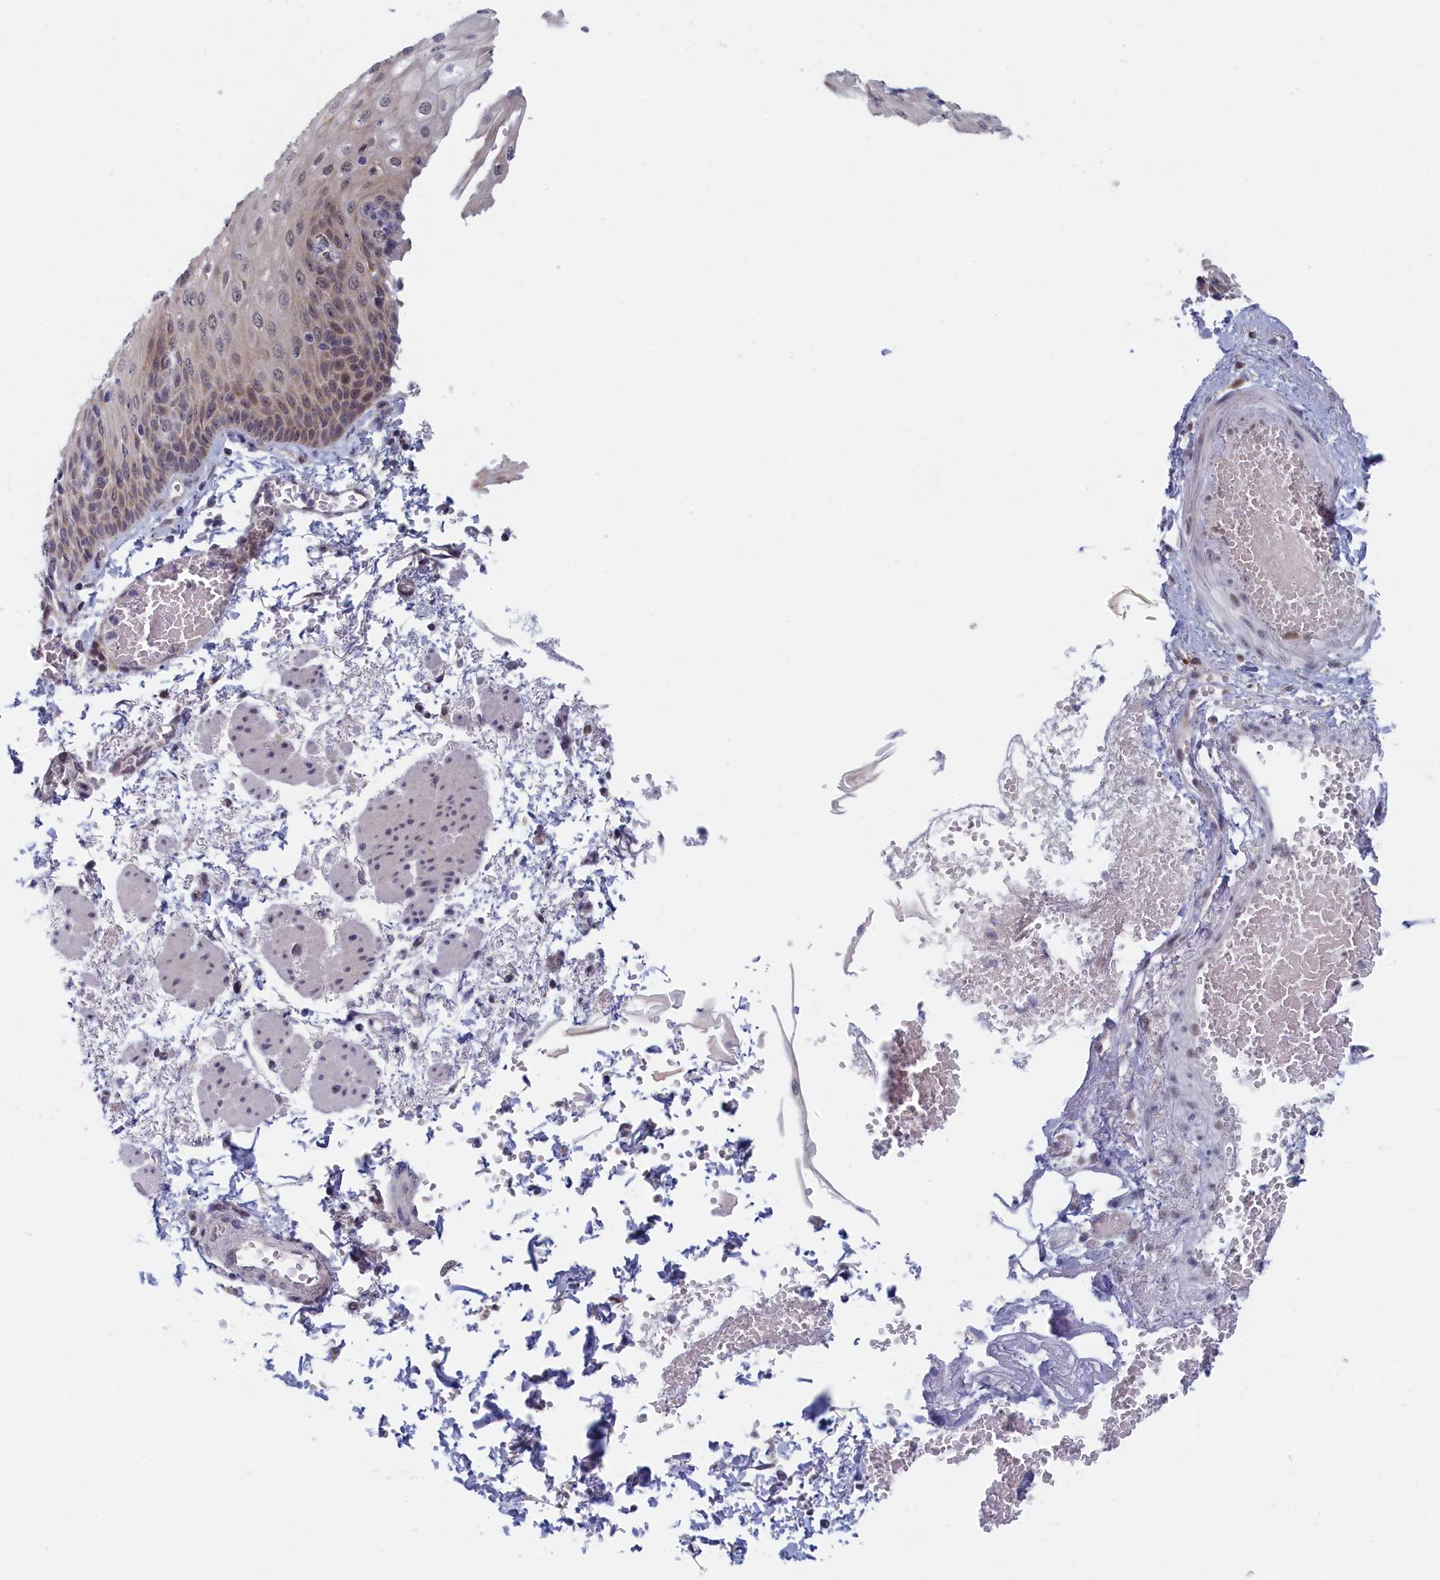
{"staining": {"intensity": "weak", "quantity": "25%-75%", "location": "cytoplasmic/membranous,nuclear"}, "tissue": "esophagus", "cell_type": "Squamous epithelial cells", "image_type": "normal", "snomed": [{"axis": "morphology", "description": "Normal tissue, NOS"}, {"axis": "topography", "description": "Esophagus"}], "caption": "Protein expression analysis of normal esophagus reveals weak cytoplasmic/membranous,nuclear expression in approximately 25%-75% of squamous epithelial cells. (DAB = brown stain, brightfield microscopy at high magnification).", "gene": "DNAJC17", "patient": {"sex": "male", "age": 81}}